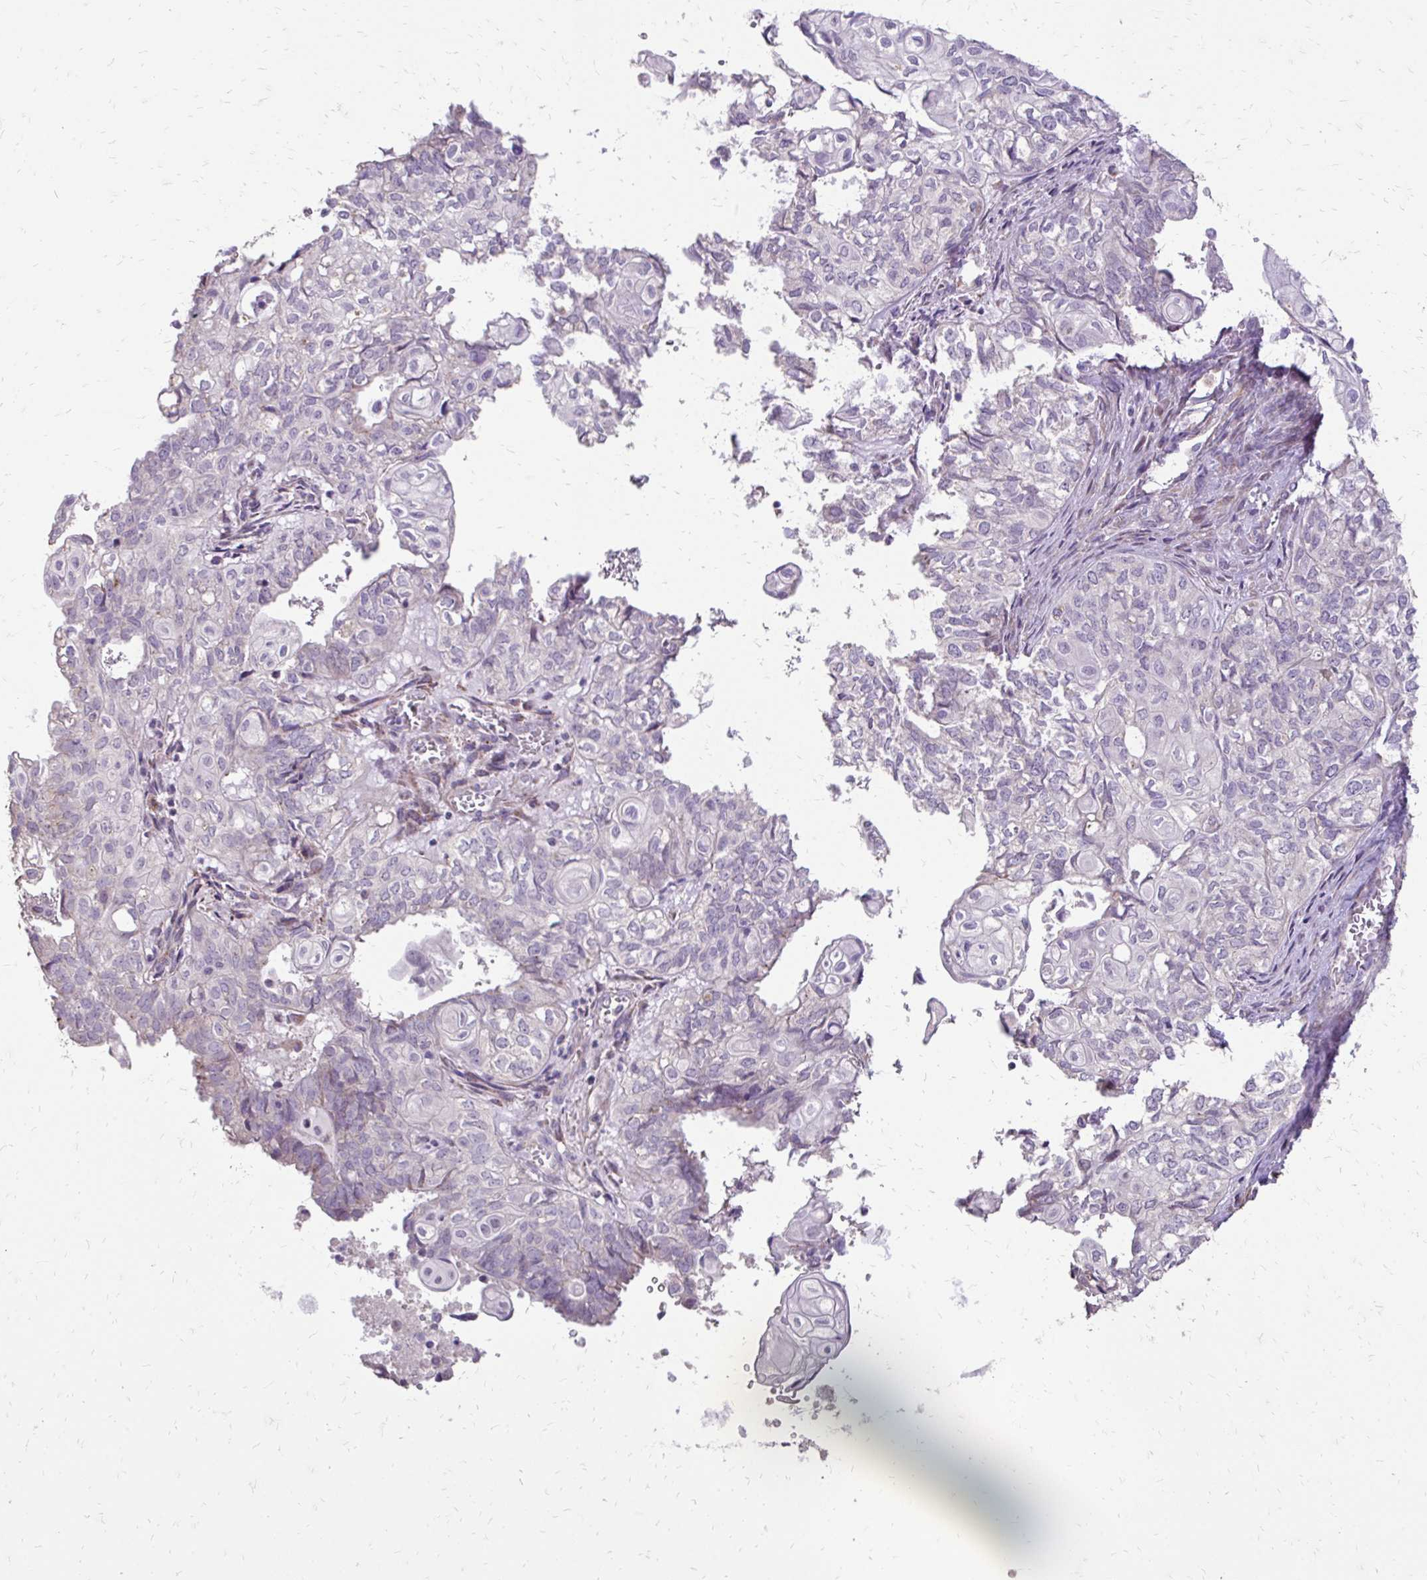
{"staining": {"intensity": "negative", "quantity": "none", "location": "none"}, "tissue": "ovarian cancer", "cell_type": "Tumor cells", "image_type": "cancer", "snomed": [{"axis": "morphology", "description": "Carcinoma, endometroid"}, {"axis": "topography", "description": "Ovary"}], "caption": "Tumor cells show no significant protein expression in ovarian cancer. (Brightfield microscopy of DAB (3,3'-diaminobenzidine) IHC at high magnification).", "gene": "MYORG", "patient": {"sex": "female", "age": 64}}